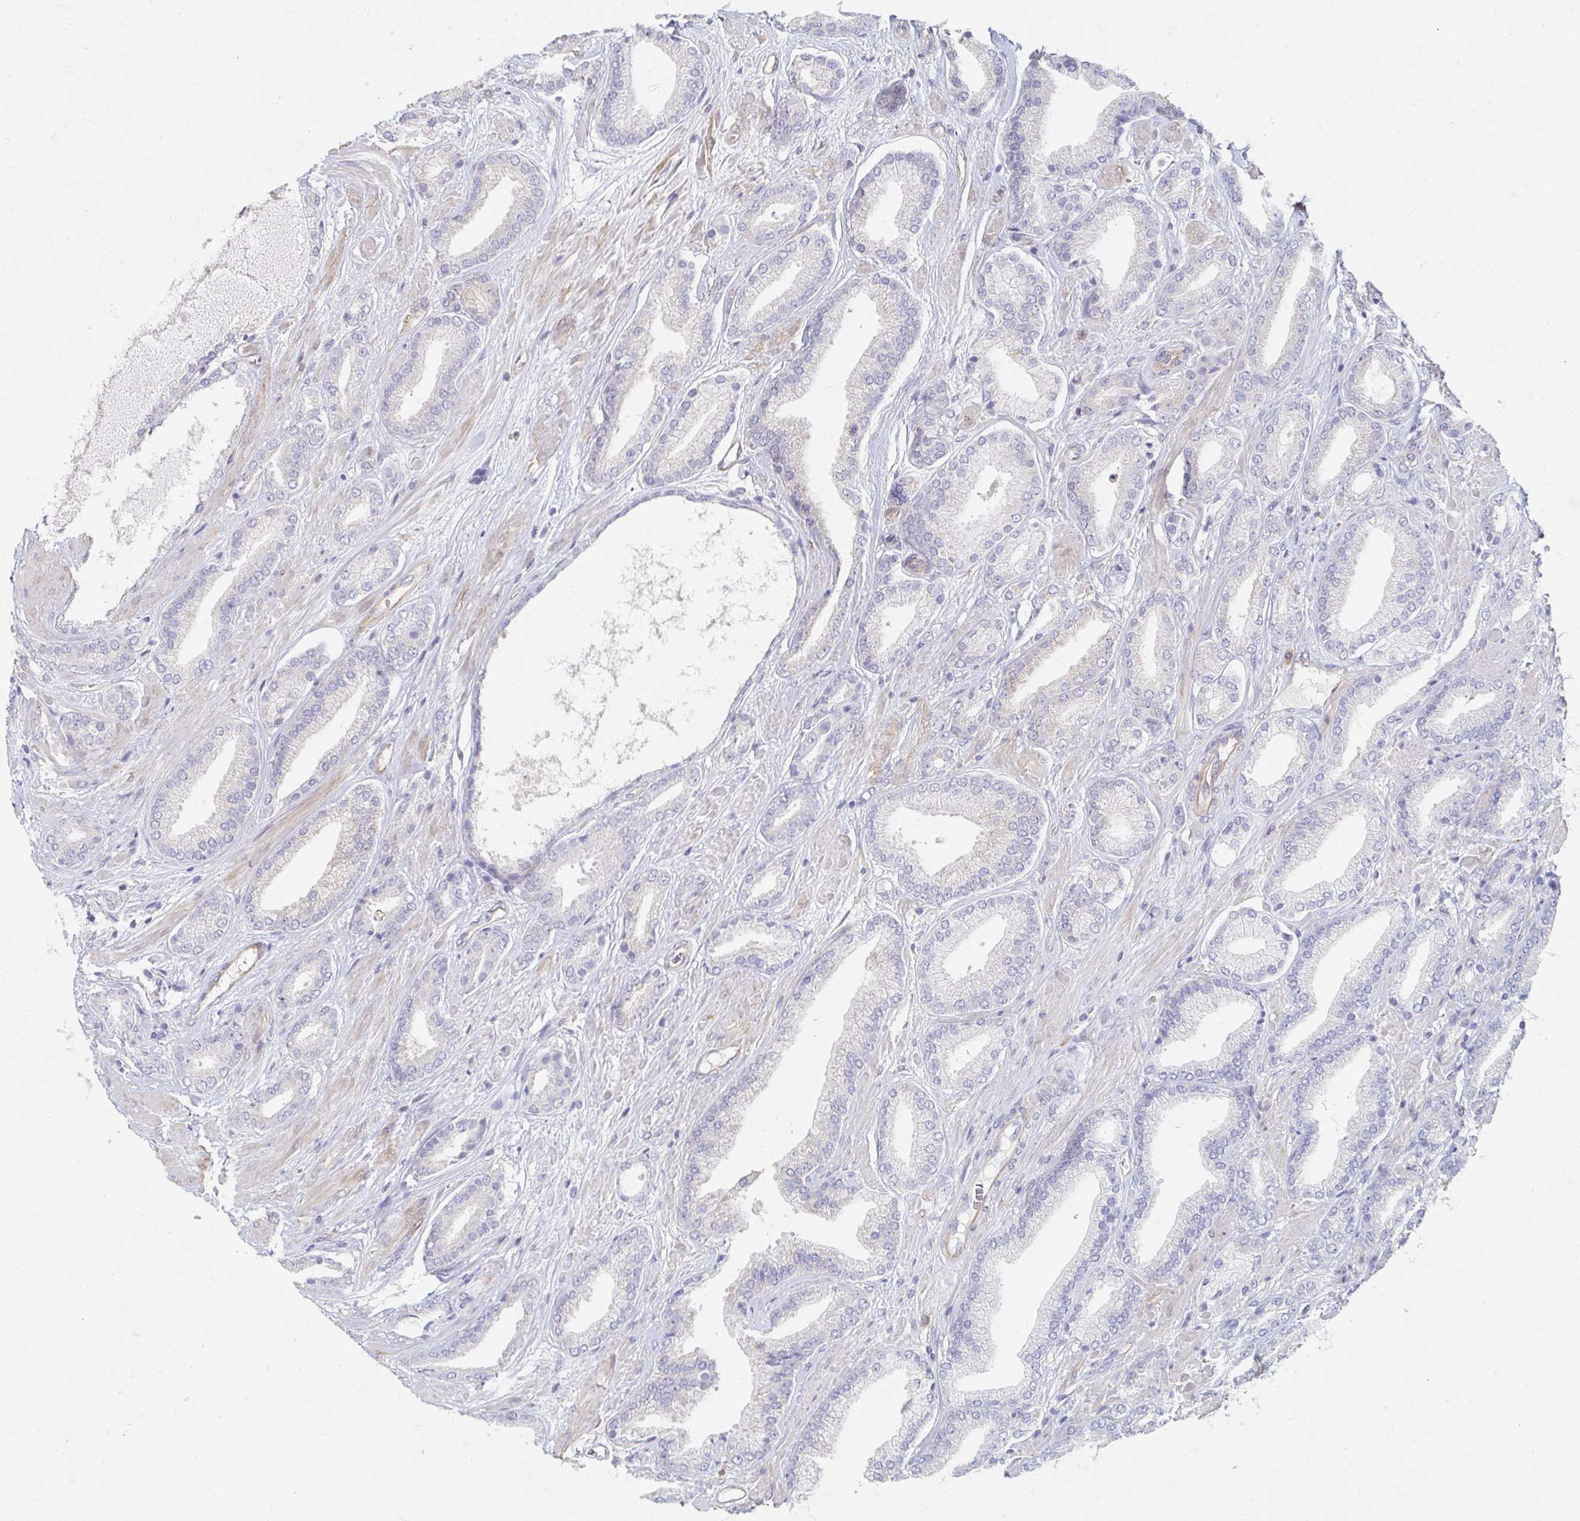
{"staining": {"intensity": "negative", "quantity": "none", "location": "none"}, "tissue": "prostate cancer", "cell_type": "Tumor cells", "image_type": "cancer", "snomed": [{"axis": "morphology", "description": "Adenocarcinoma, High grade"}, {"axis": "topography", "description": "Prostate"}], "caption": "High power microscopy histopathology image of an immunohistochemistry (IHC) image of prostate cancer (high-grade adenocarcinoma), revealing no significant staining in tumor cells. (DAB IHC visualized using brightfield microscopy, high magnification).", "gene": "MYLK2", "patient": {"sex": "male", "age": 56}}